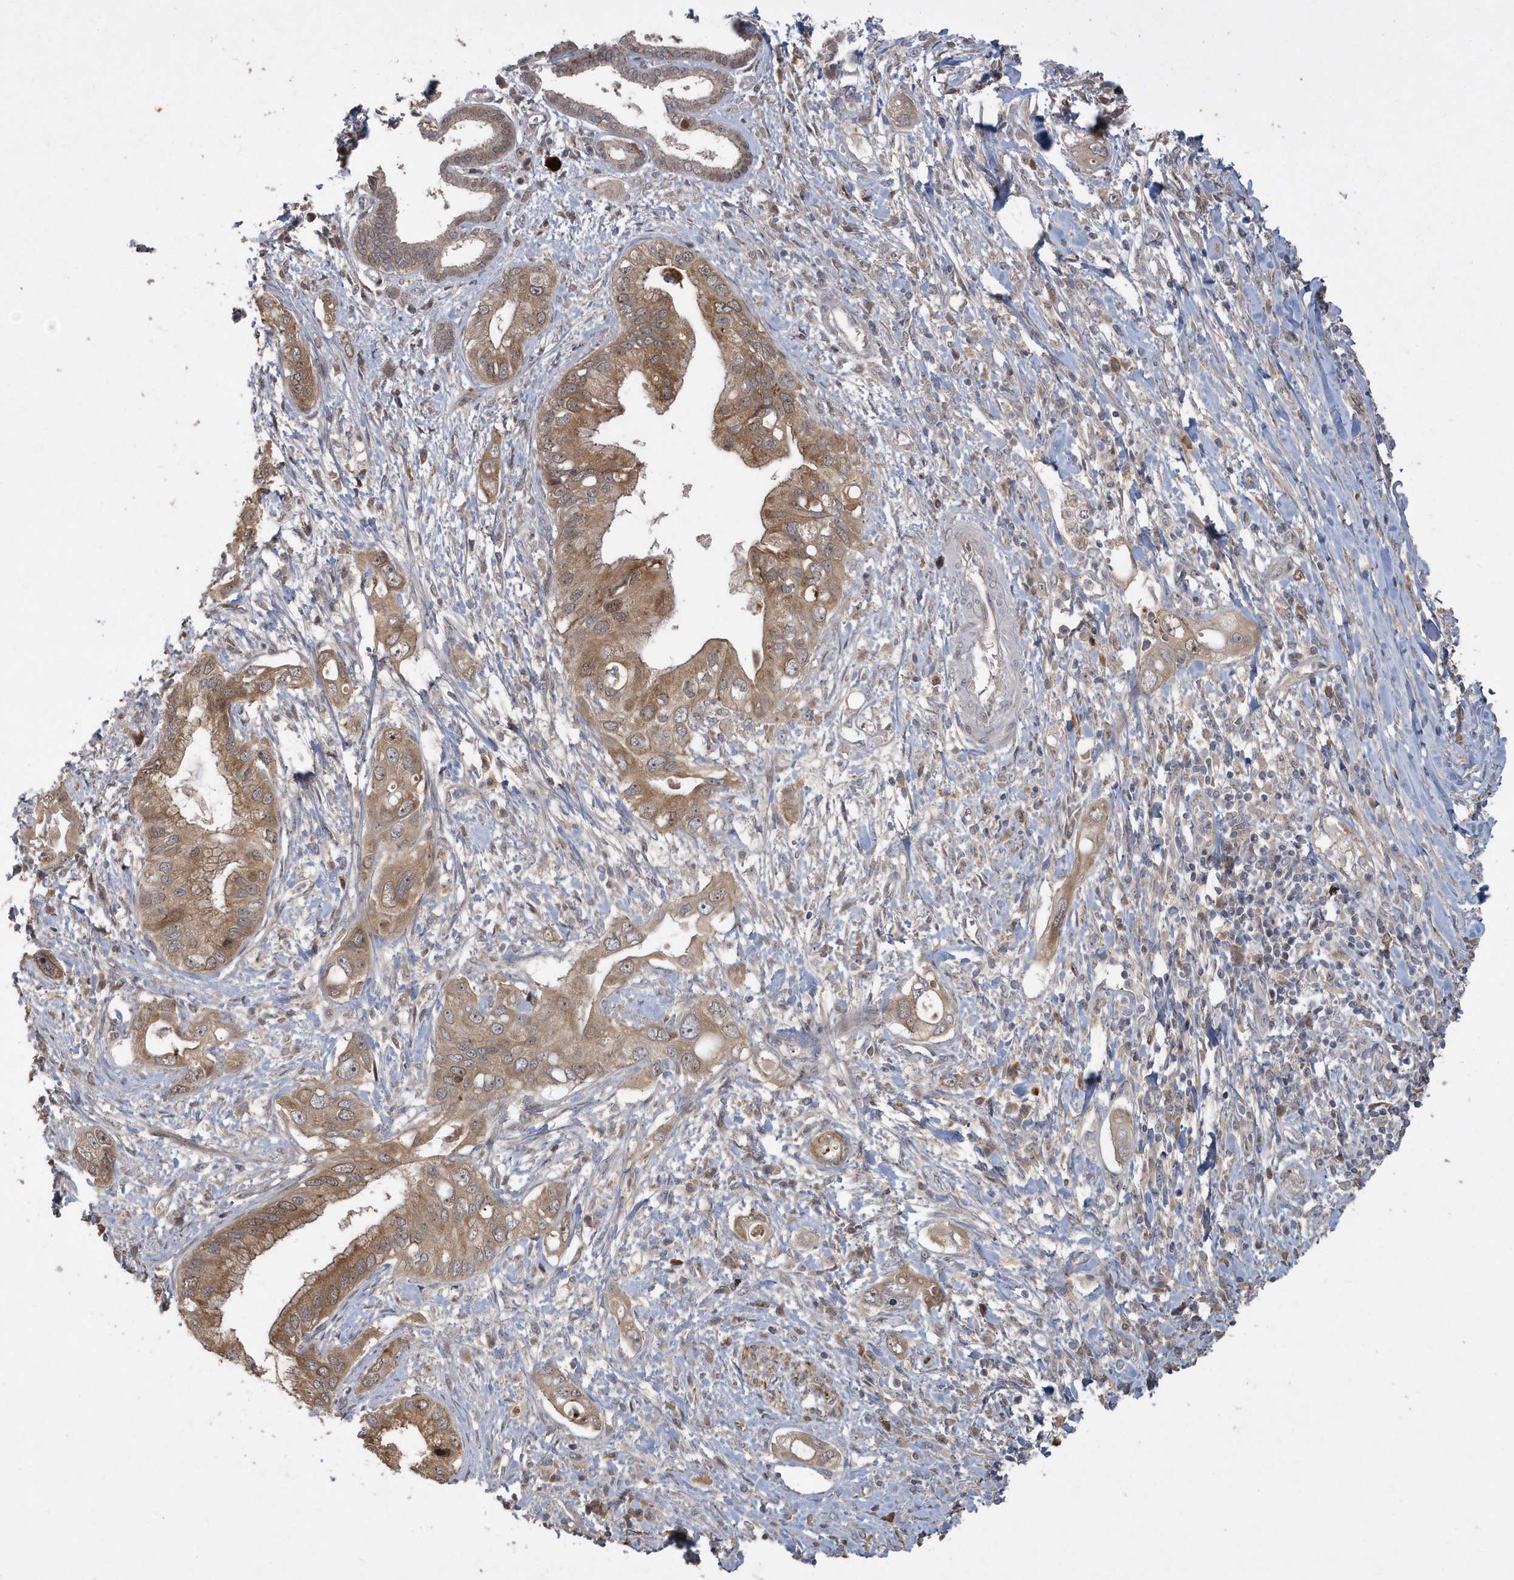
{"staining": {"intensity": "moderate", "quantity": ">75%", "location": "cytoplasmic/membranous,nuclear"}, "tissue": "pancreatic cancer", "cell_type": "Tumor cells", "image_type": "cancer", "snomed": [{"axis": "morphology", "description": "Inflammation, NOS"}, {"axis": "morphology", "description": "Adenocarcinoma, NOS"}, {"axis": "topography", "description": "Pancreas"}], "caption": "This micrograph displays immunohistochemistry (IHC) staining of human adenocarcinoma (pancreatic), with medium moderate cytoplasmic/membranous and nuclear expression in about >75% of tumor cells.", "gene": "TRAIP", "patient": {"sex": "female", "age": 56}}